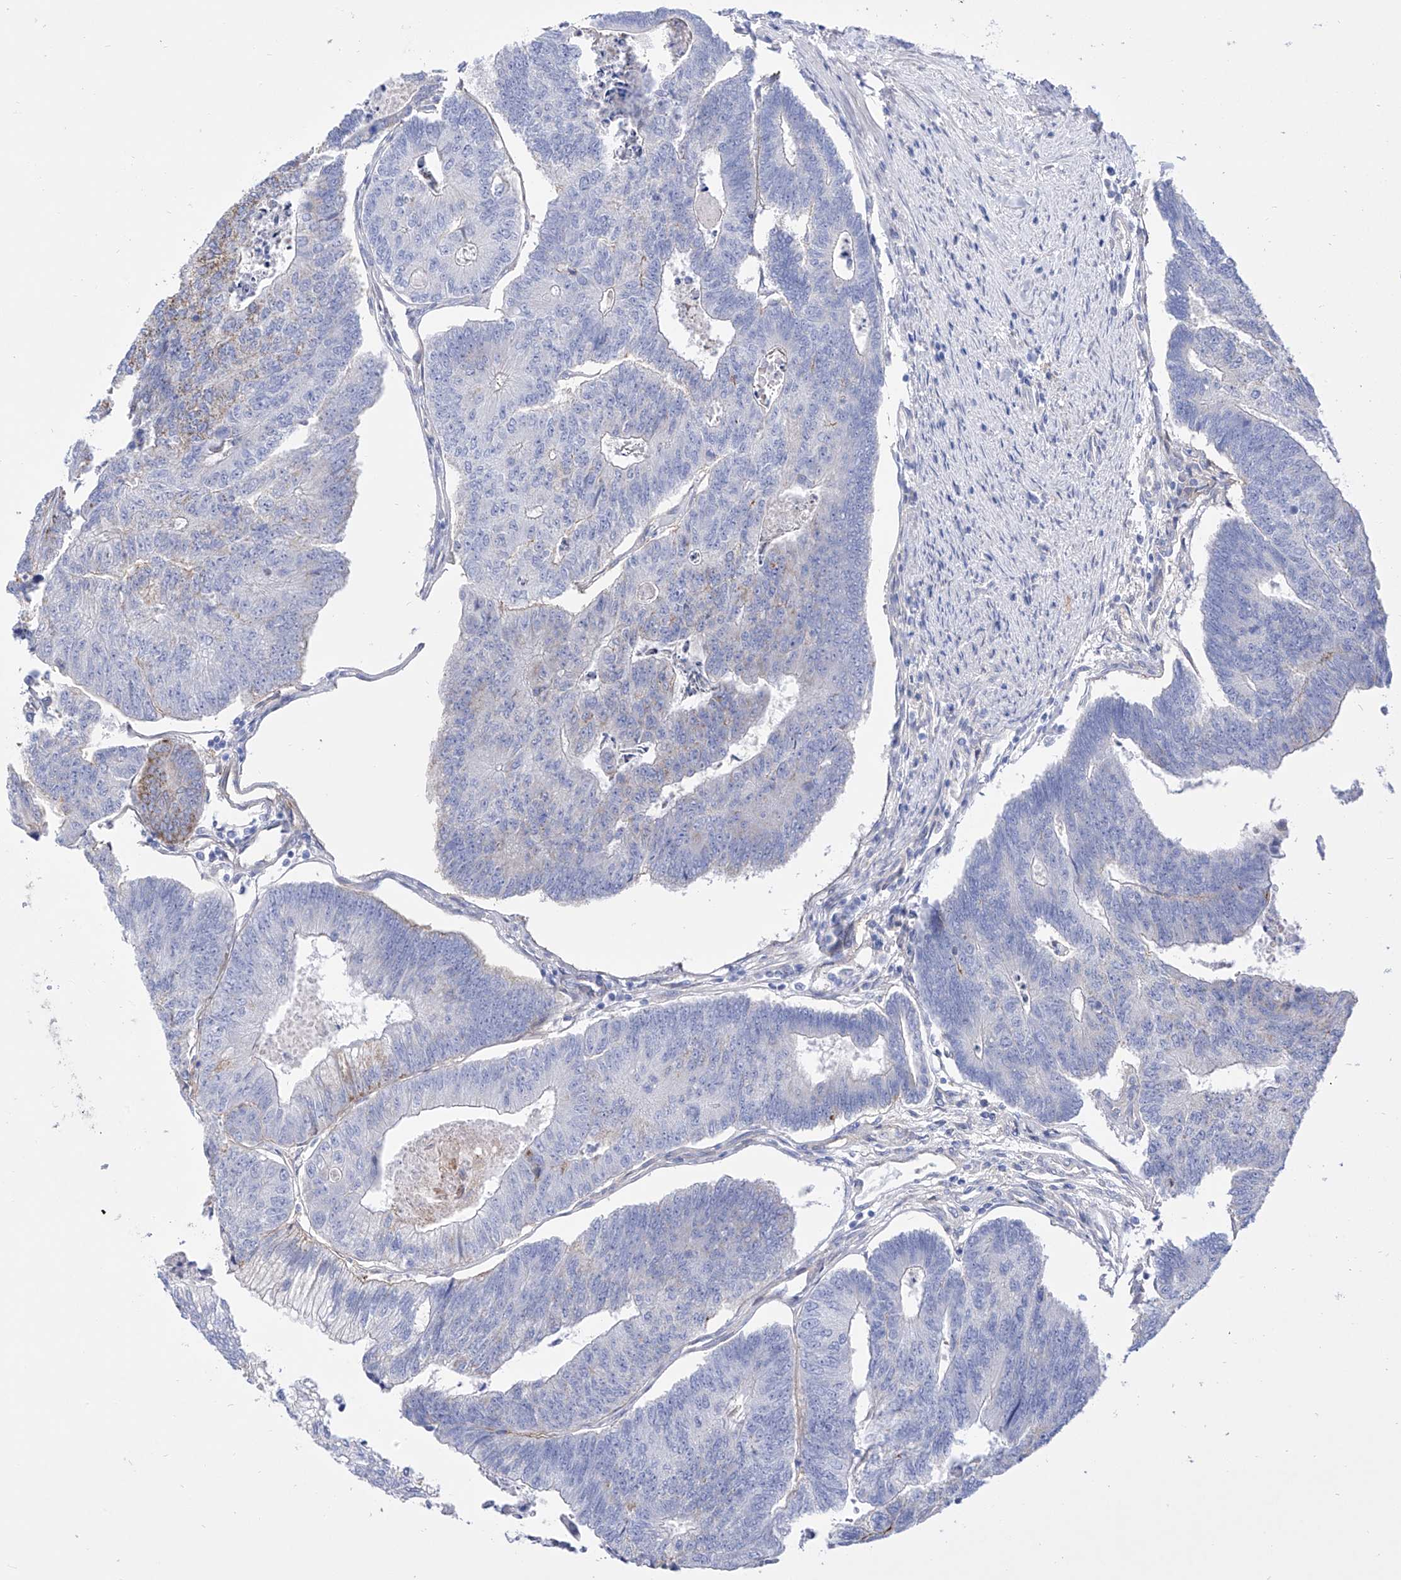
{"staining": {"intensity": "negative", "quantity": "none", "location": "none"}, "tissue": "colorectal cancer", "cell_type": "Tumor cells", "image_type": "cancer", "snomed": [{"axis": "morphology", "description": "Adenocarcinoma, NOS"}, {"axis": "topography", "description": "Colon"}], "caption": "Human colorectal adenocarcinoma stained for a protein using IHC displays no expression in tumor cells.", "gene": "ZNF653", "patient": {"sex": "female", "age": 67}}